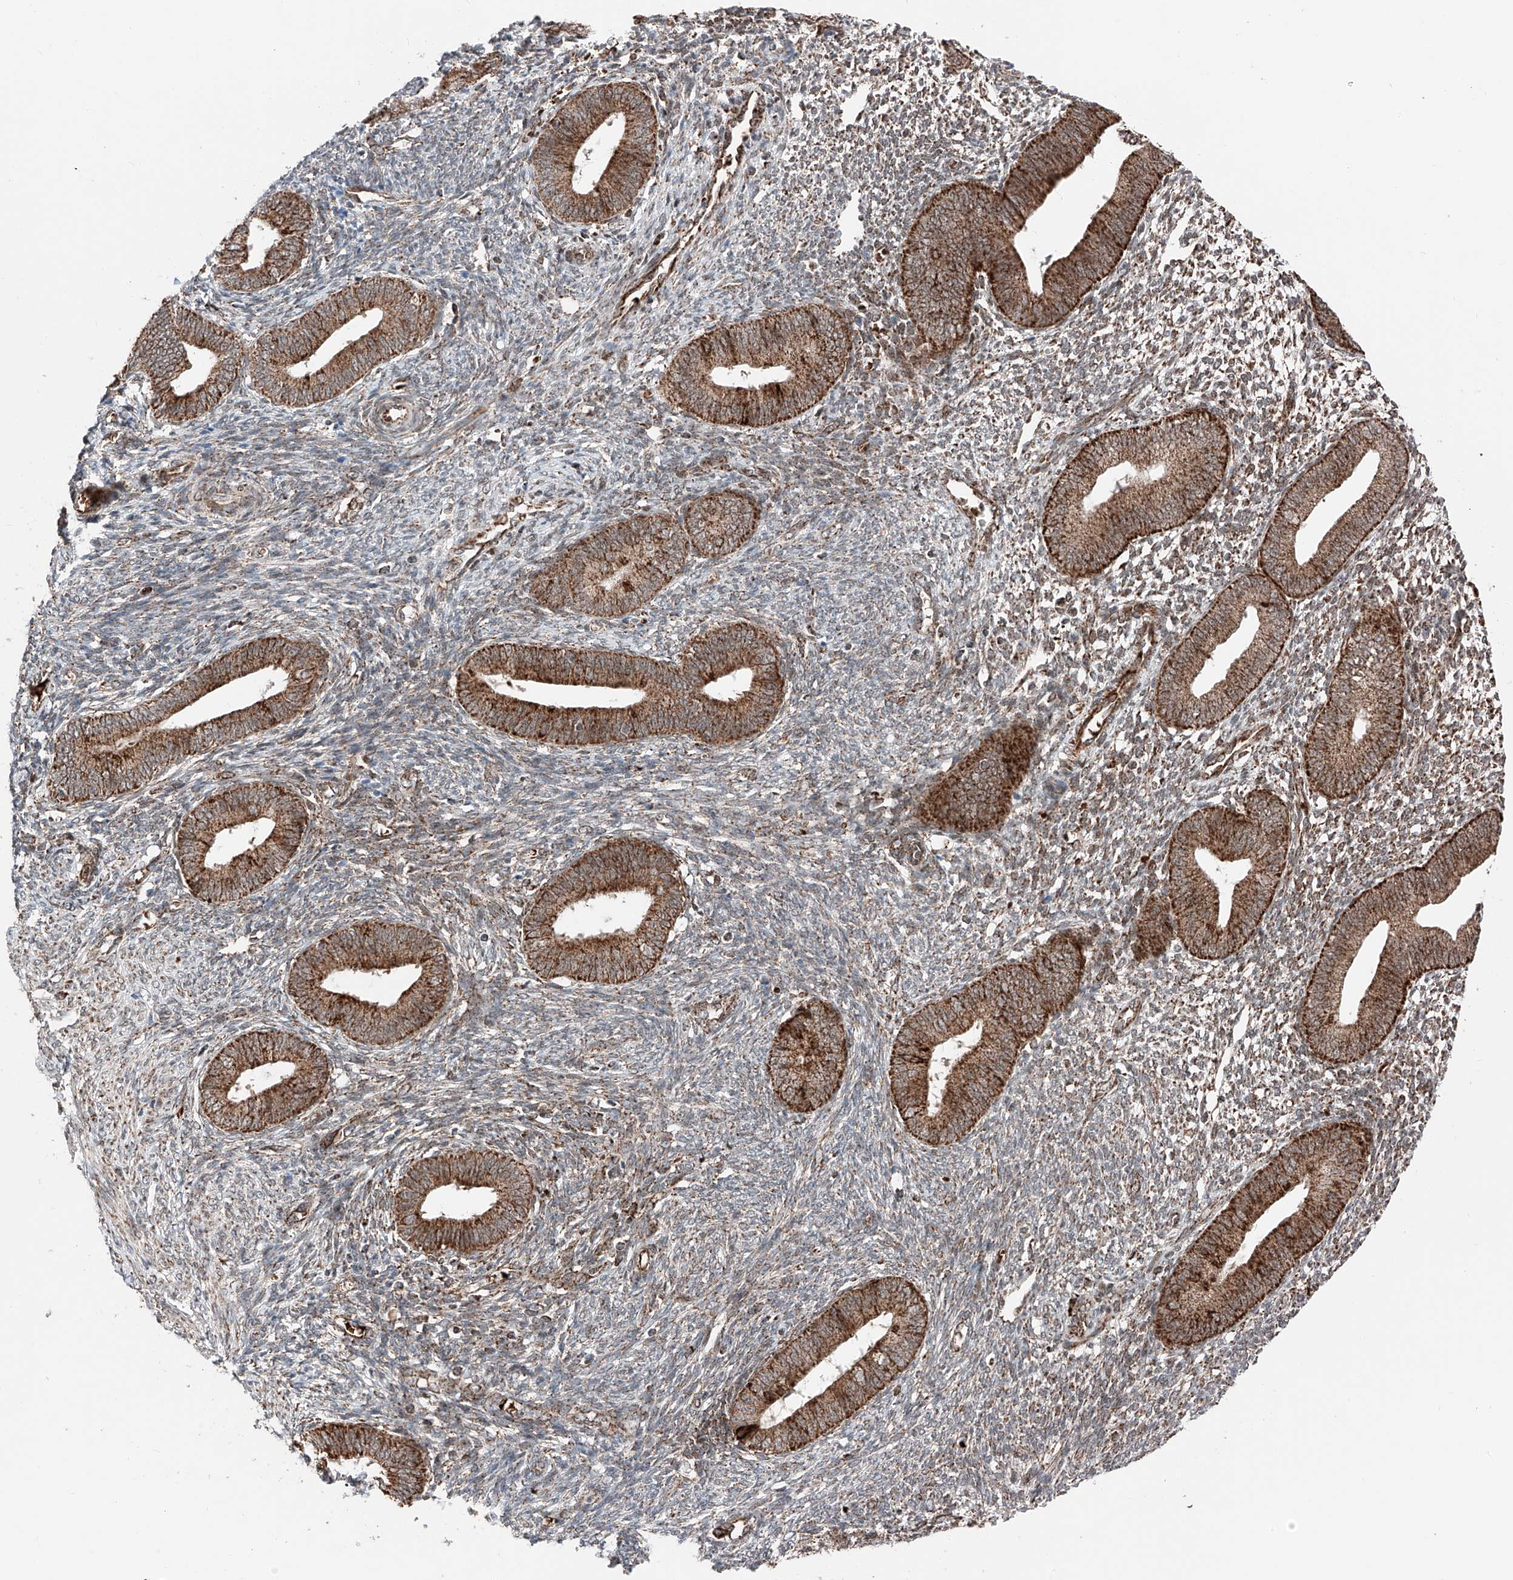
{"staining": {"intensity": "moderate", "quantity": ">75%", "location": "cytoplasmic/membranous"}, "tissue": "endometrium", "cell_type": "Cells in endometrial stroma", "image_type": "normal", "snomed": [{"axis": "morphology", "description": "Normal tissue, NOS"}, {"axis": "topography", "description": "Endometrium"}], "caption": "A medium amount of moderate cytoplasmic/membranous expression is identified in approximately >75% of cells in endometrial stroma in unremarkable endometrium.", "gene": "ZSCAN29", "patient": {"sex": "female", "age": 46}}